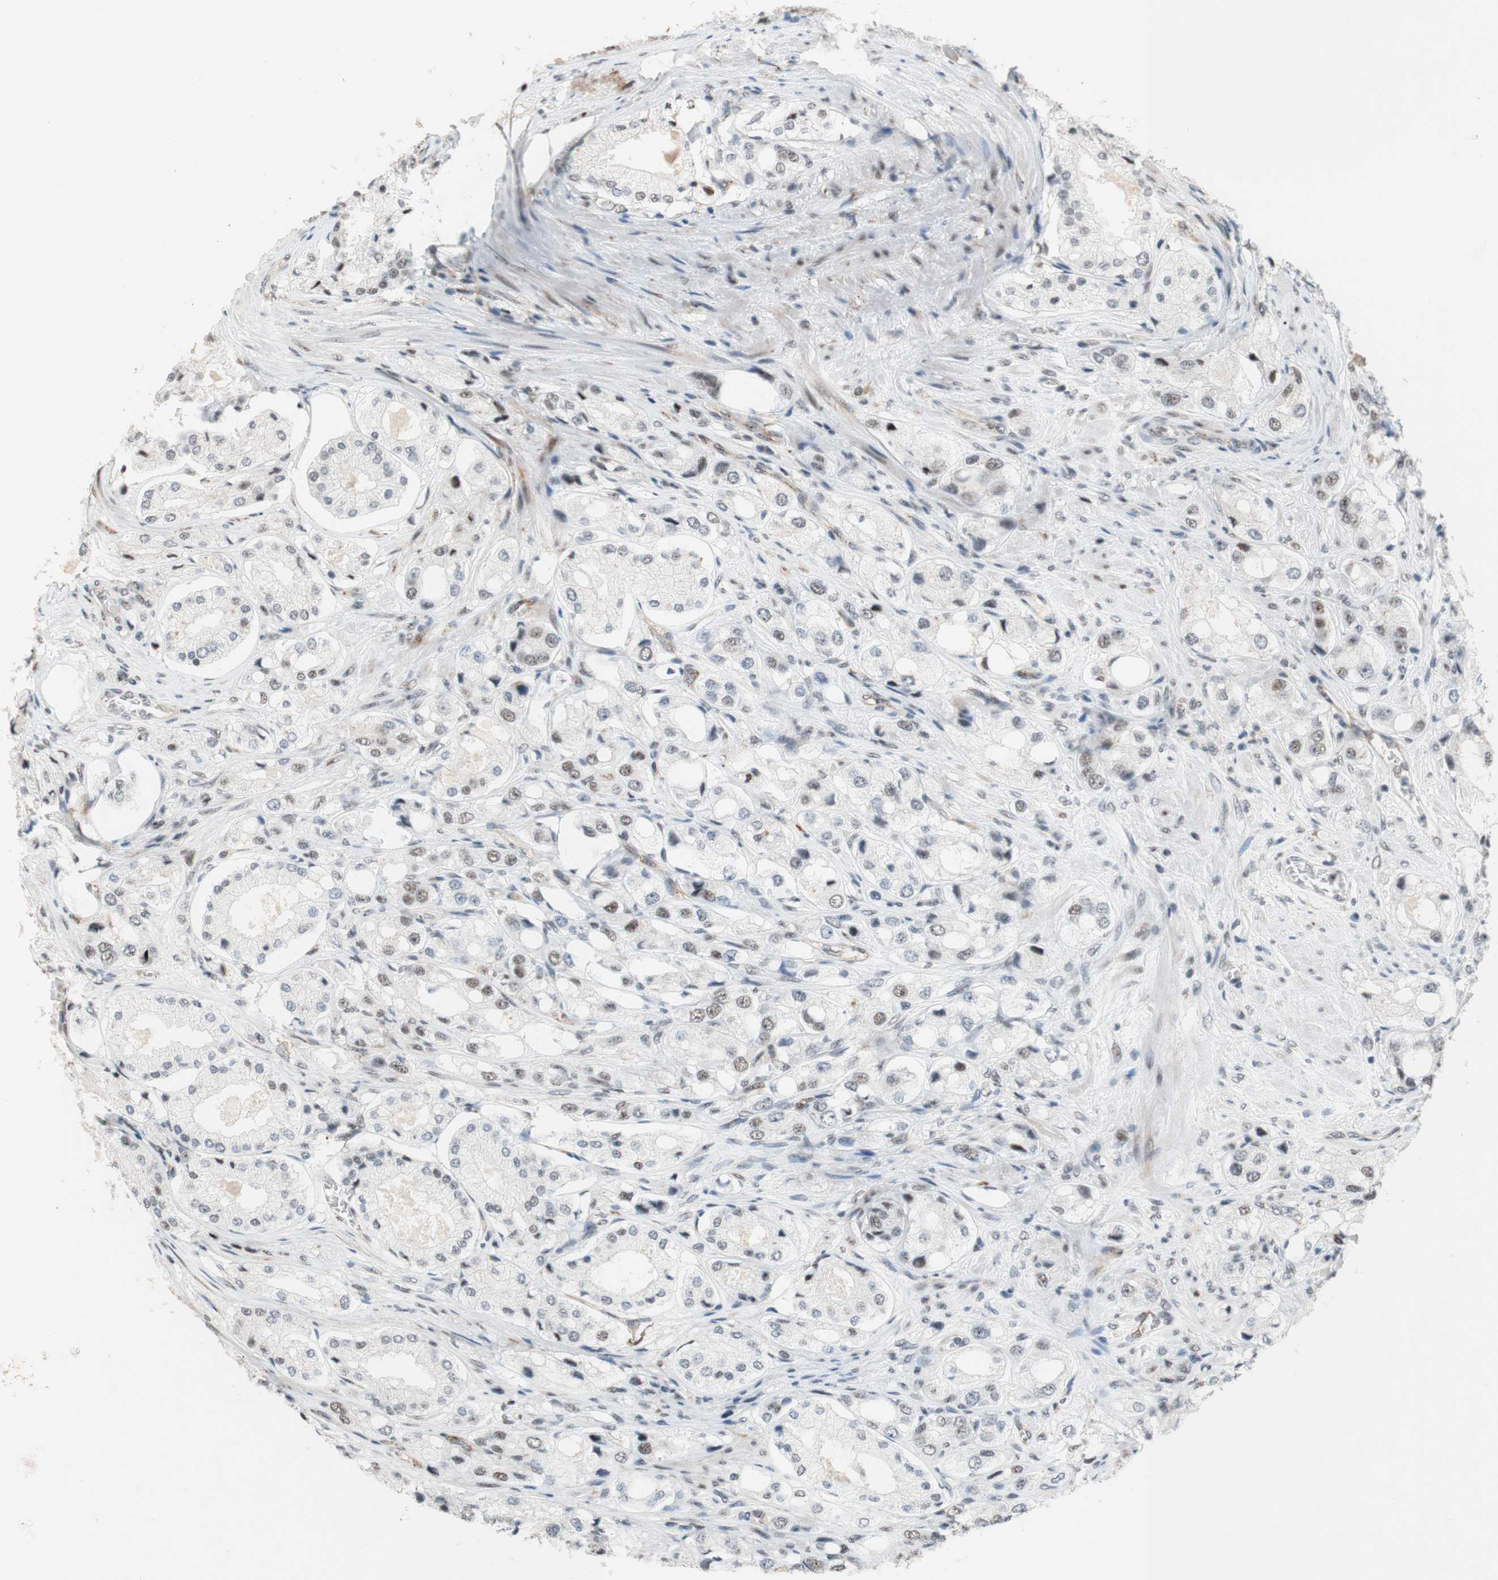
{"staining": {"intensity": "negative", "quantity": "none", "location": "none"}, "tissue": "prostate cancer", "cell_type": "Tumor cells", "image_type": "cancer", "snomed": [{"axis": "morphology", "description": "Adenocarcinoma, High grade"}, {"axis": "topography", "description": "Prostate"}], "caption": "Immunohistochemistry of human prostate cancer shows no staining in tumor cells.", "gene": "SAP18", "patient": {"sex": "male", "age": 65}}